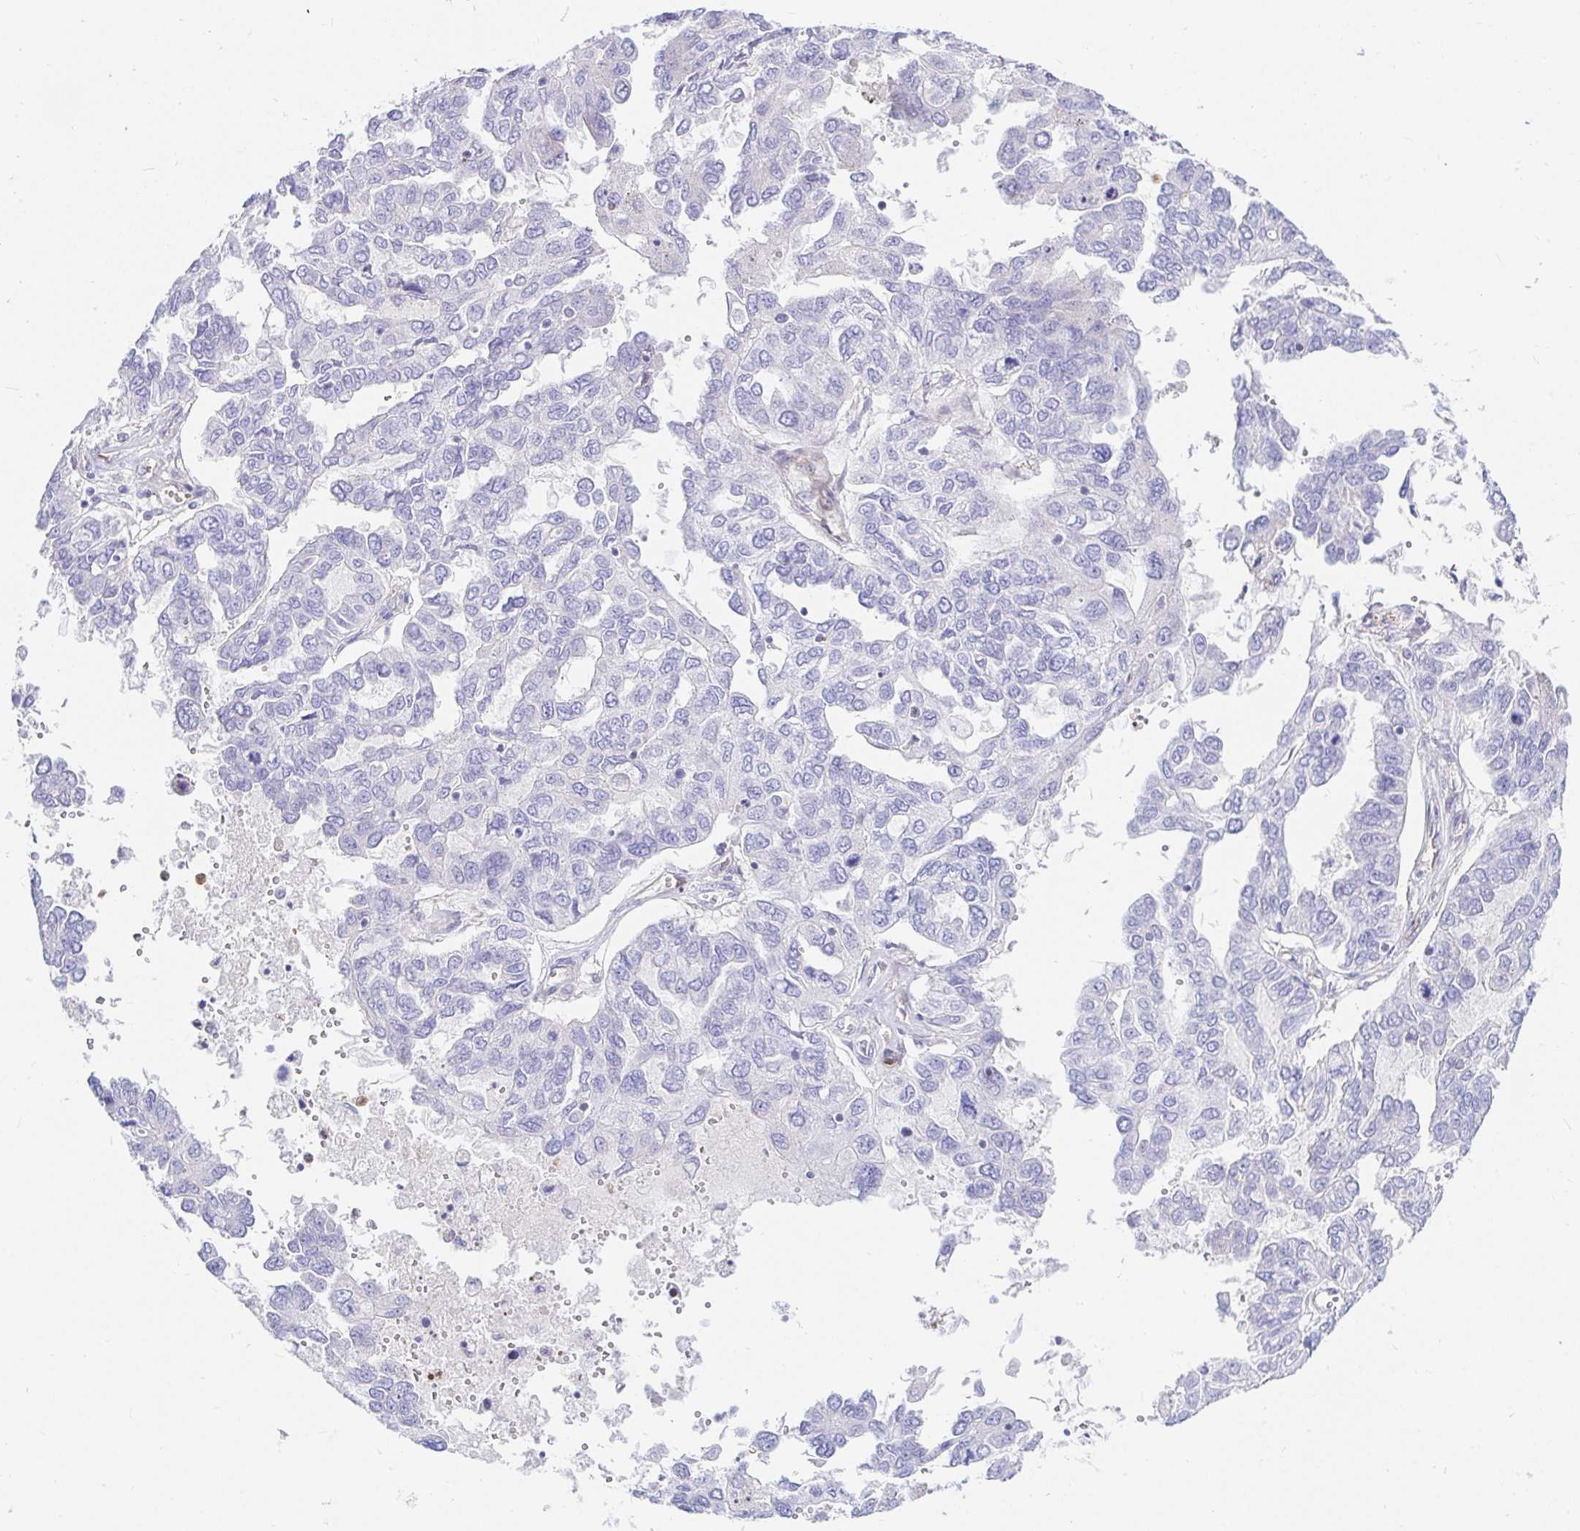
{"staining": {"intensity": "negative", "quantity": "none", "location": "none"}, "tissue": "ovarian cancer", "cell_type": "Tumor cells", "image_type": "cancer", "snomed": [{"axis": "morphology", "description": "Cystadenocarcinoma, serous, NOS"}, {"axis": "topography", "description": "Ovary"}], "caption": "There is no significant staining in tumor cells of ovarian cancer. Brightfield microscopy of immunohistochemistry stained with DAB (3,3'-diaminobenzidine) (brown) and hematoxylin (blue), captured at high magnification.", "gene": "HINFP", "patient": {"sex": "female", "age": 53}}